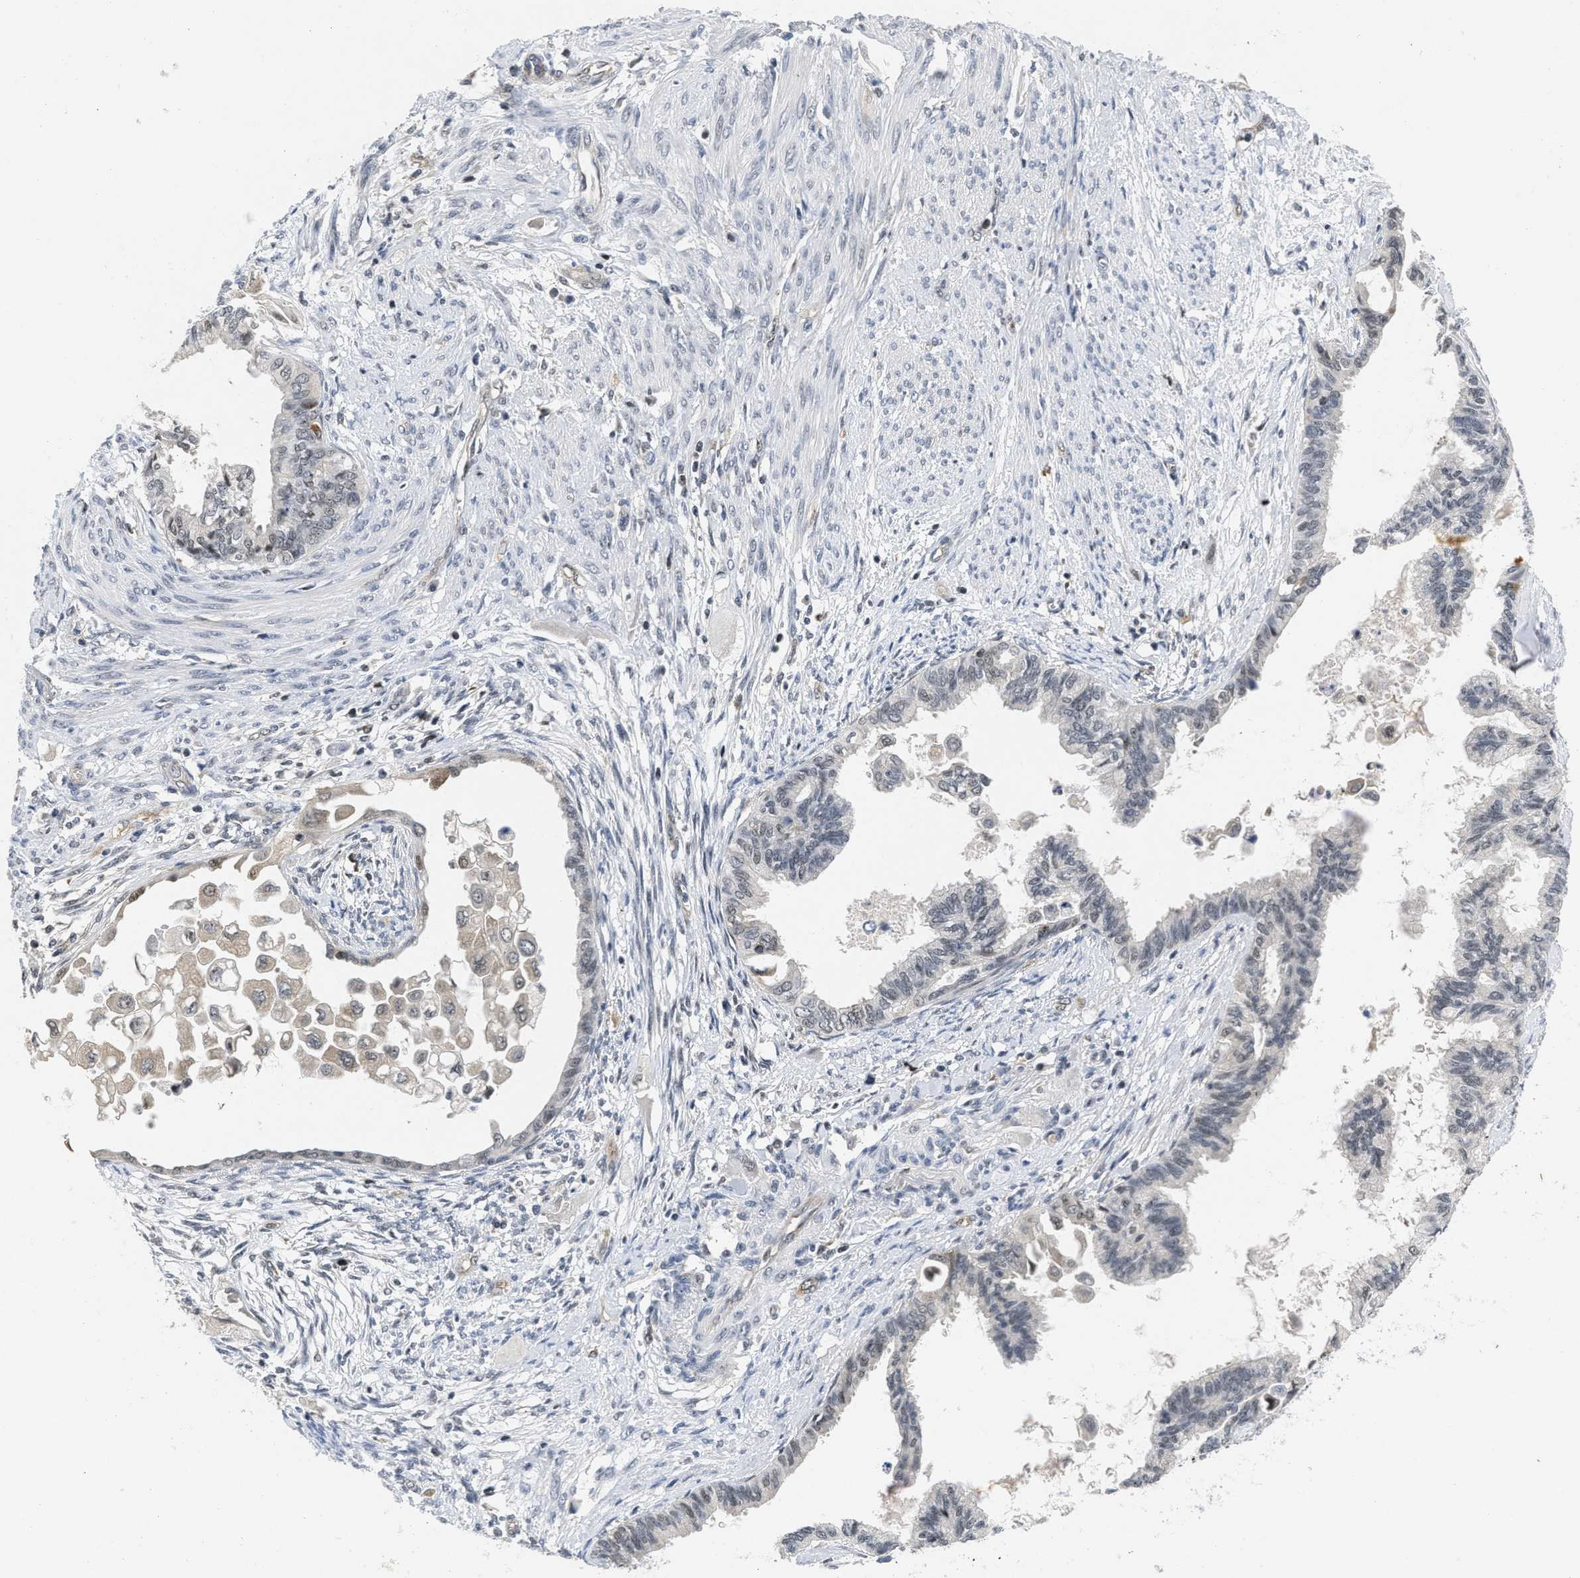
{"staining": {"intensity": "negative", "quantity": "none", "location": "none"}, "tissue": "cervical cancer", "cell_type": "Tumor cells", "image_type": "cancer", "snomed": [{"axis": "morphology", "description": "Normal tissue, NOS"}, {"axis": "morphology", "description": "Adenocarcinoma, NOS"}, {"axis": "topography", "description": "Cervix"}, {"axis": "topography", "description": "Endometrium"}], "caption": "The image shows no significant expression in tumor cells of adenocarcinoma (cervical). (DAB (3,3'-diaminobenzidine) immunohistochemistry visualized using brightfield microscopy, high magnification).", "gene": "HIF1A", "patient": {"sex": "female", "age": 86}}